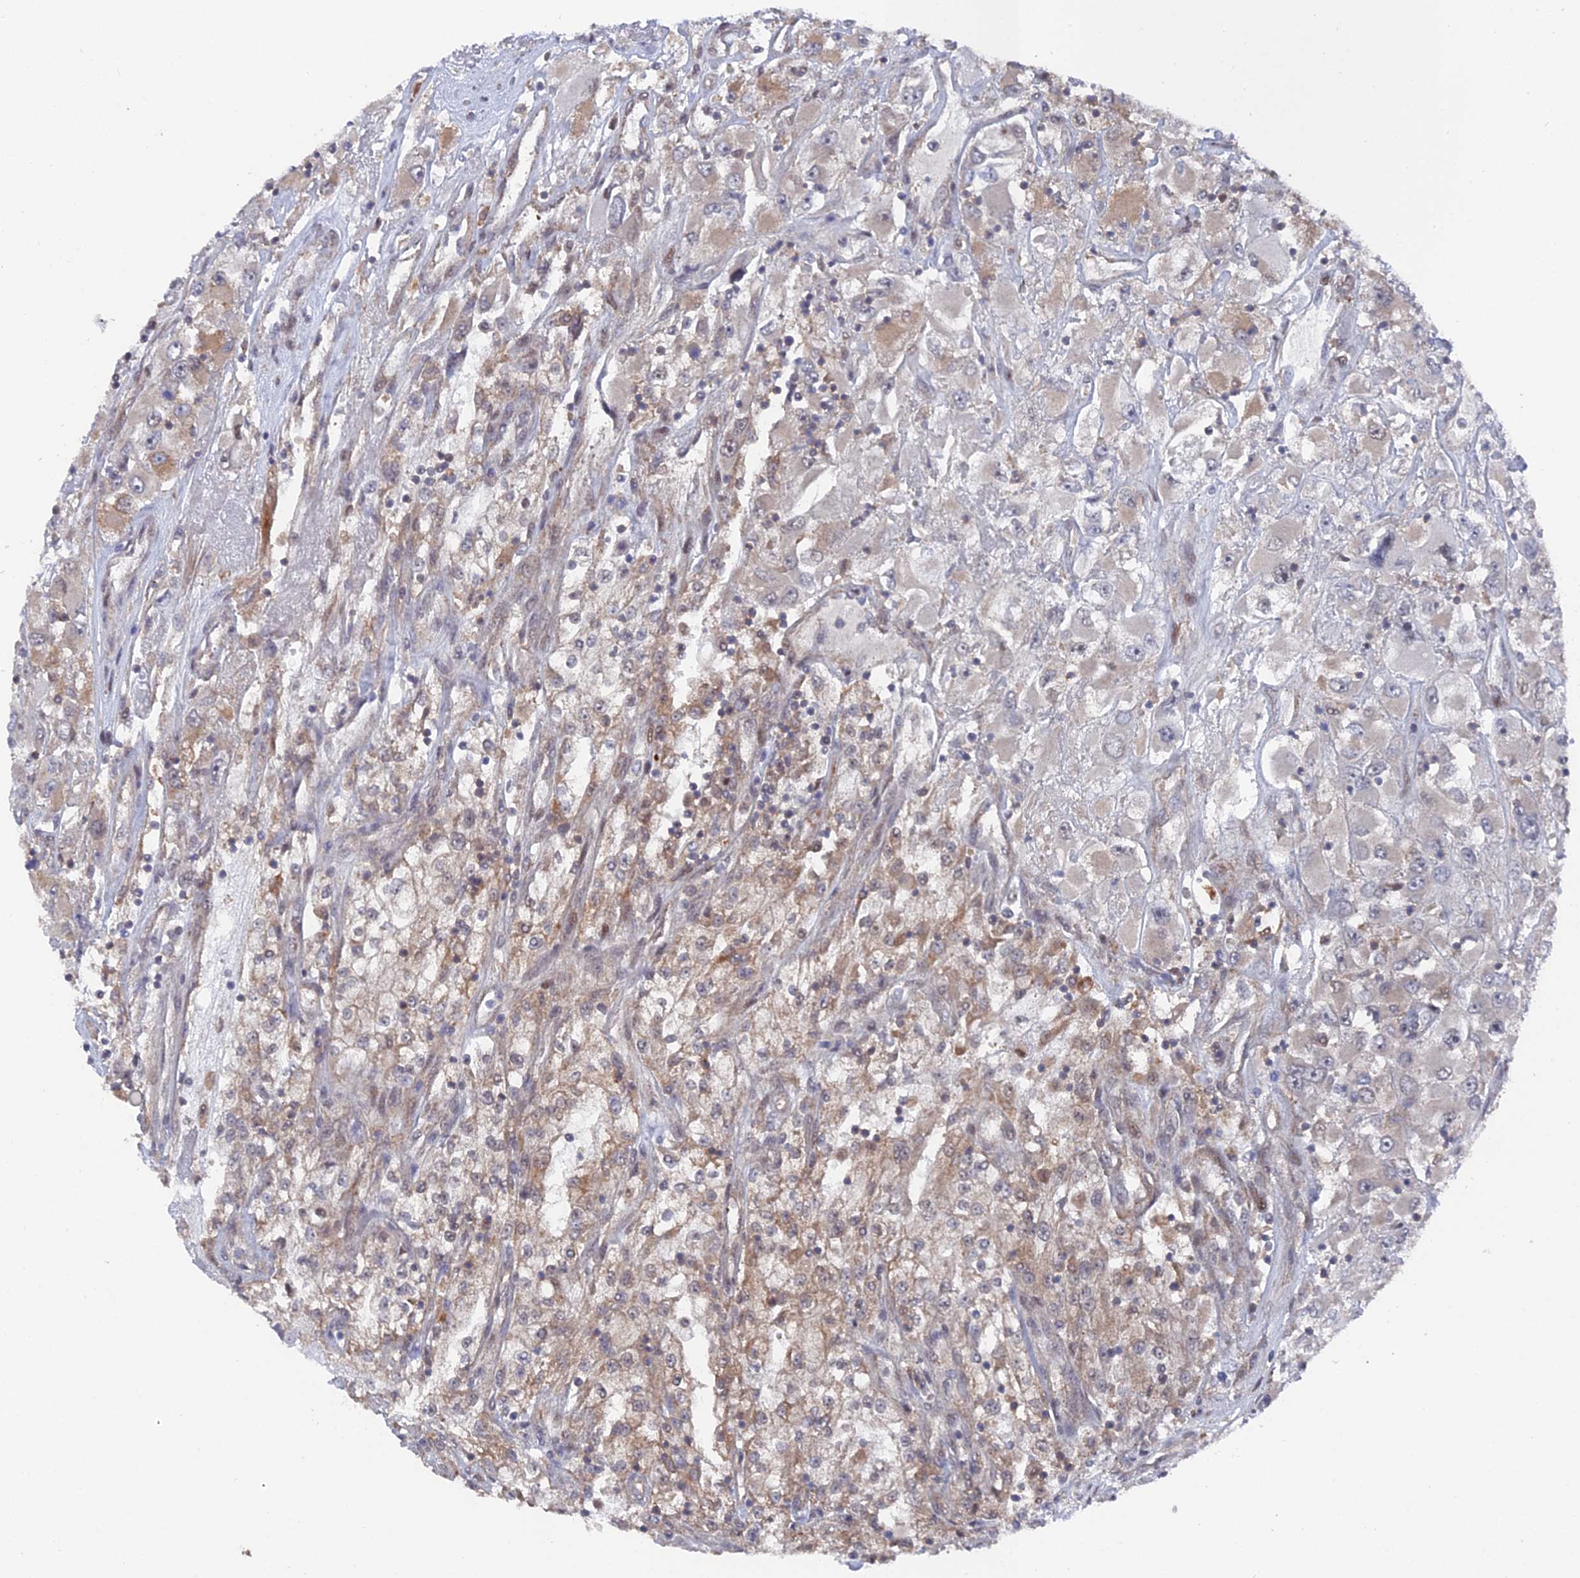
{"staining": {"intensity": "moderate", "quantity": "<25%", "location": "cytoplasmic/membranous"}, "tissue": "renal cancer", "cell_type": "Tumor cells", "image_type": "cancer", "snomed": [{"axis": "morphology", "description": "Adenocarcinoma, NOS"}, {"axis": "topography", "description": "Kidney"}], "caption": "Immunohistochemistry (IHC) (DAB (3,3'-diaminobenzidine)) staining of renal adenocarcinoma shows moderate cytoplasmic/membranous protein staining in approximately <25% of tumor cells.", "gene": "UNC5D", "patient": {"sex": "female", "age": 52}}